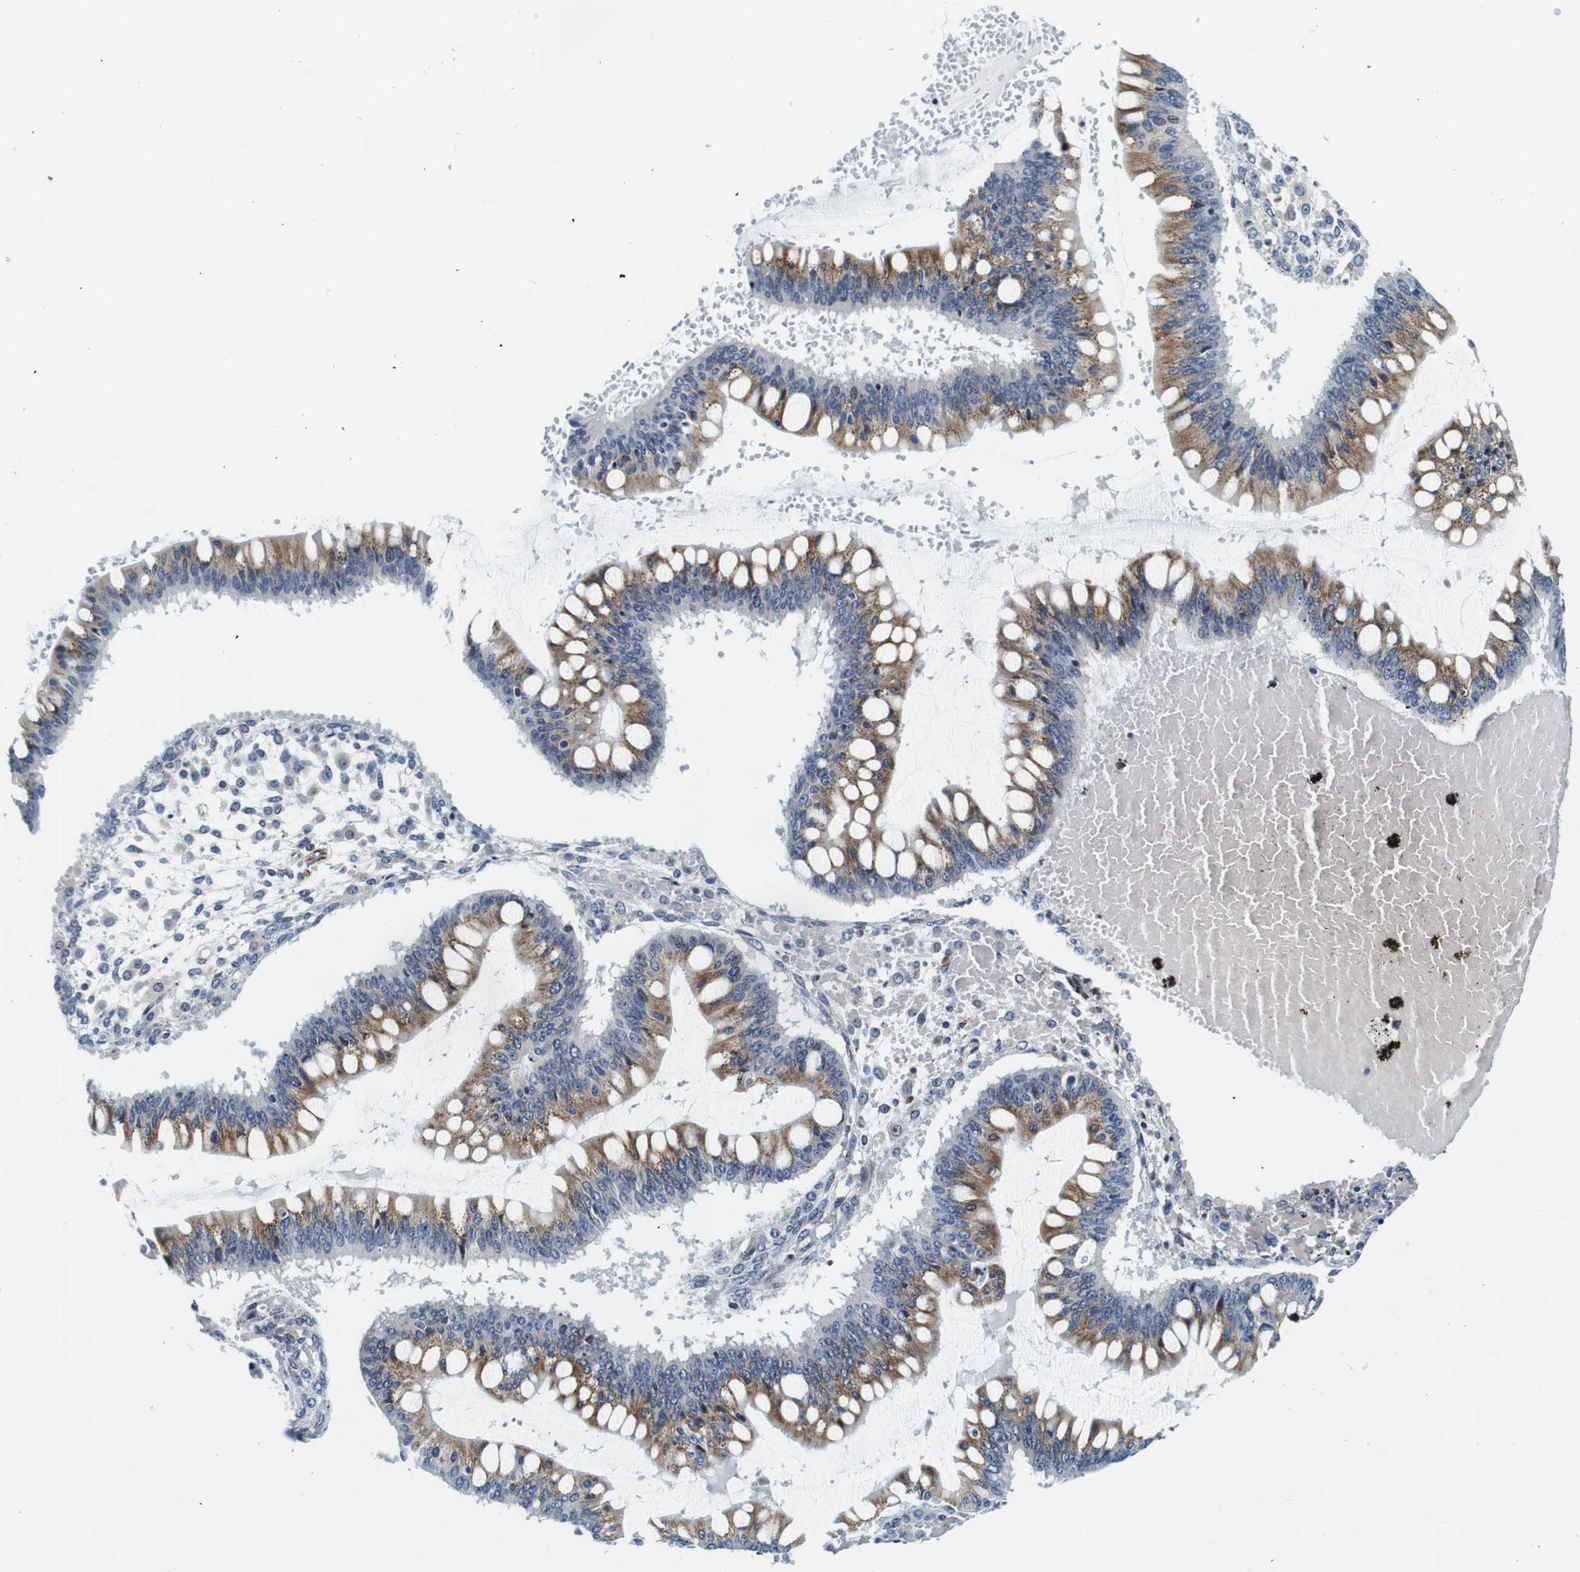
{"staining": {"intensity": "moderate", "quantity": ">75%", "location": "cytoplasmic/membranous"}, "tissue": "ovarian cancer", "cell_type": "Tumor cells", "image_type": "cancer", "snomed": [{"axis": "morphology", "description": "Cystadenocarcinoma, mucinous, NOS"}, {"axis": "topography", "description": "Ovary"}], "caption": "This is an image of IHC staining of mucinous cystadenocarcinoma (ovarian), which shows moderate positivity in the cytoplasmic/membranous of tumor cells.", "gene": "FAR2", "patient": {"sex": "female", "age": 73}}